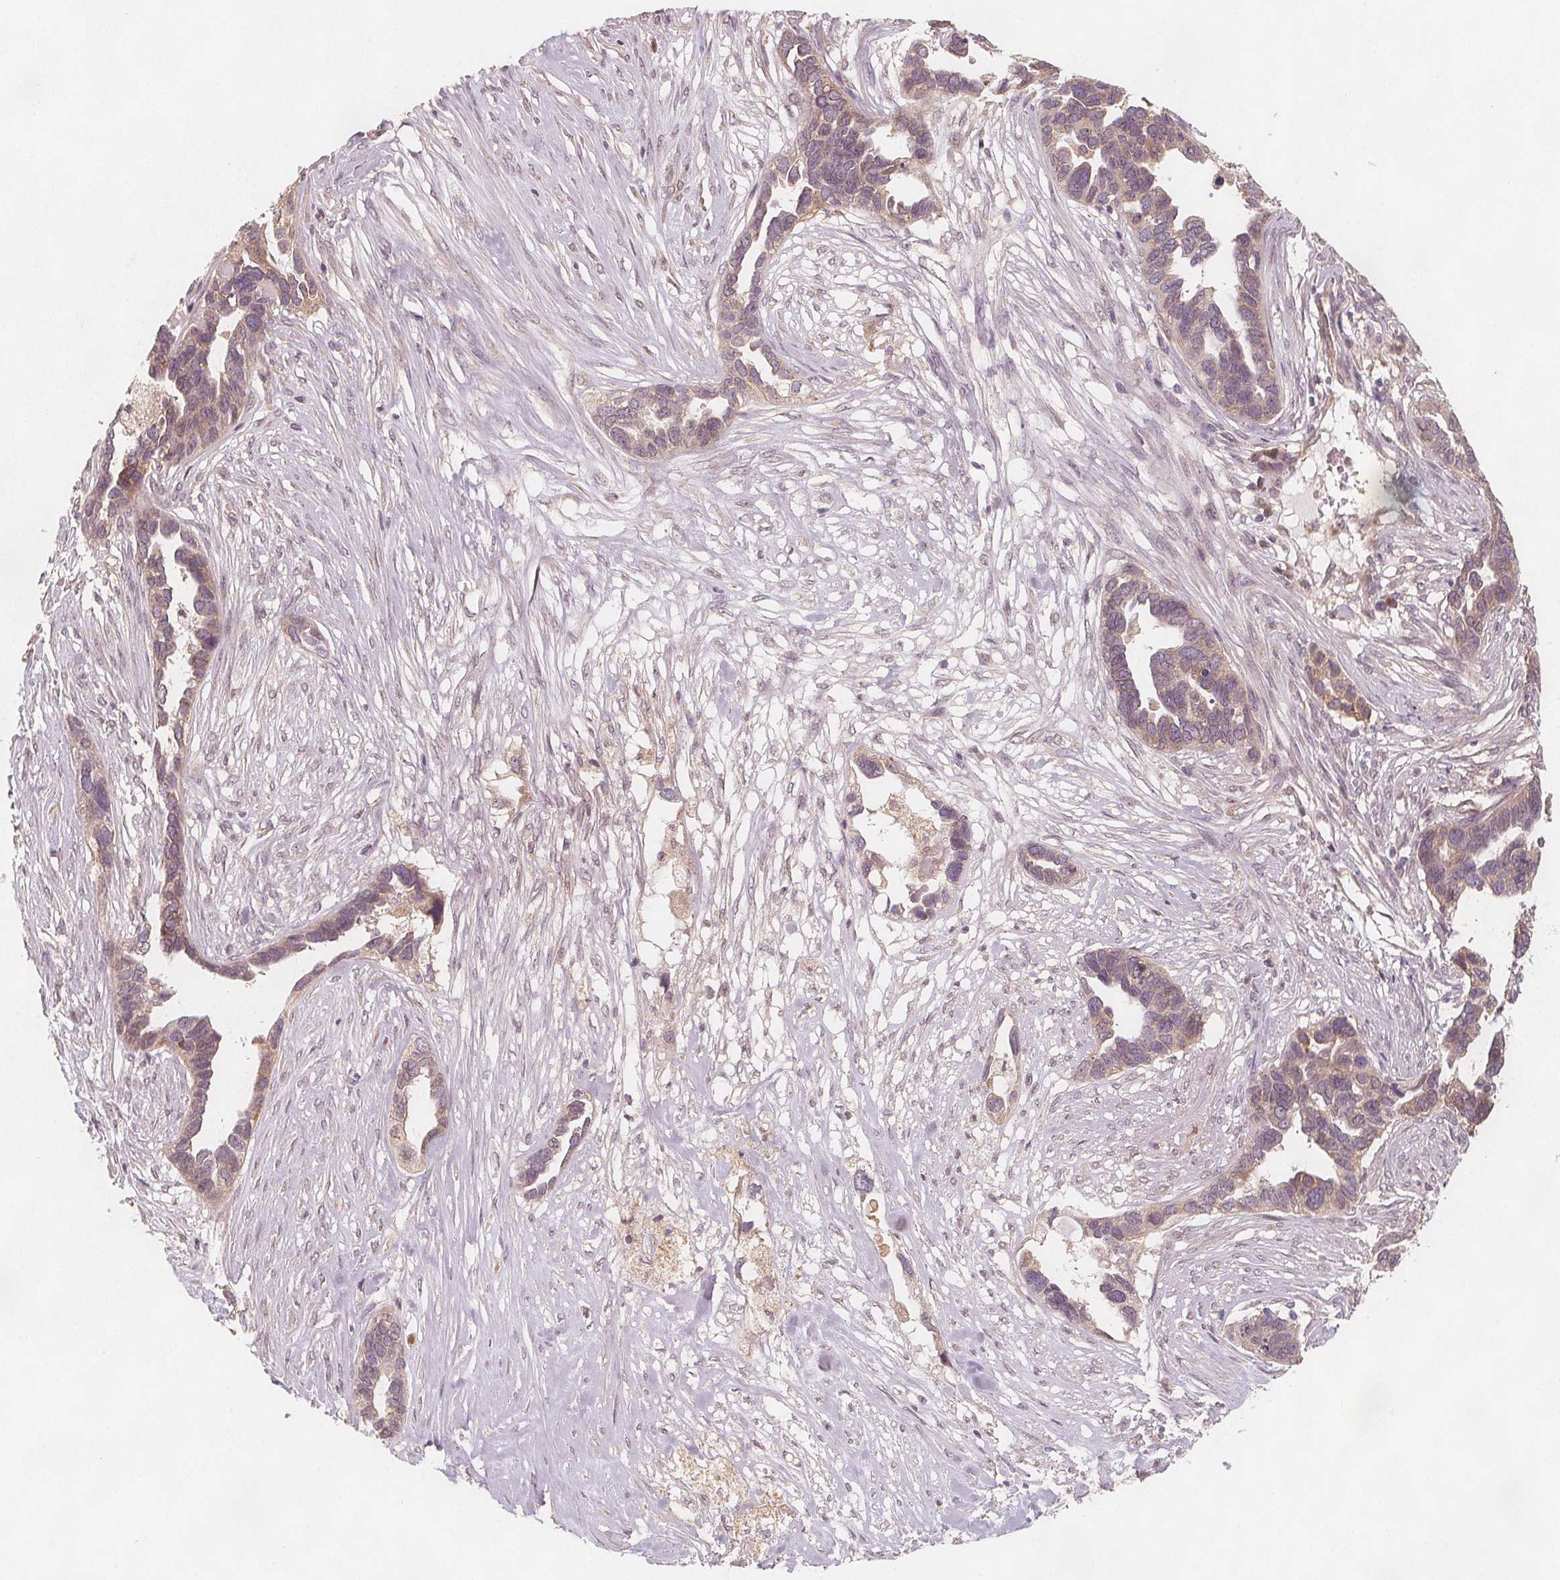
{"staining": {"intensity": "weak", "quantity": "25%-75%", "location": "cytoplasmic/membranous"}, "tissue": "ovarian cancer", "cell_type": "Tumor cells", "image_type": "cancer", "snomed": [{"axis": "morphology", "description": "Cystadenocarcinoma, serous, NOS"}, {"axis": "topography", "description": "Ovary"}], "caption": "Ovarian cancer (serous cystadenocarcinoma) stained with DAB (3,3'-diaminobenzidine) IHC displays low levels of weak cytoplasmic/membranous staining in approximately 25%-75% of tumor cells. The staining is performed using DAB brown chromogen to label protein expression. The nuclei are counter-stained blue using hematoxylin.", "gene": "NCSTN", "patient": {"sex": "female", "age": 54}}